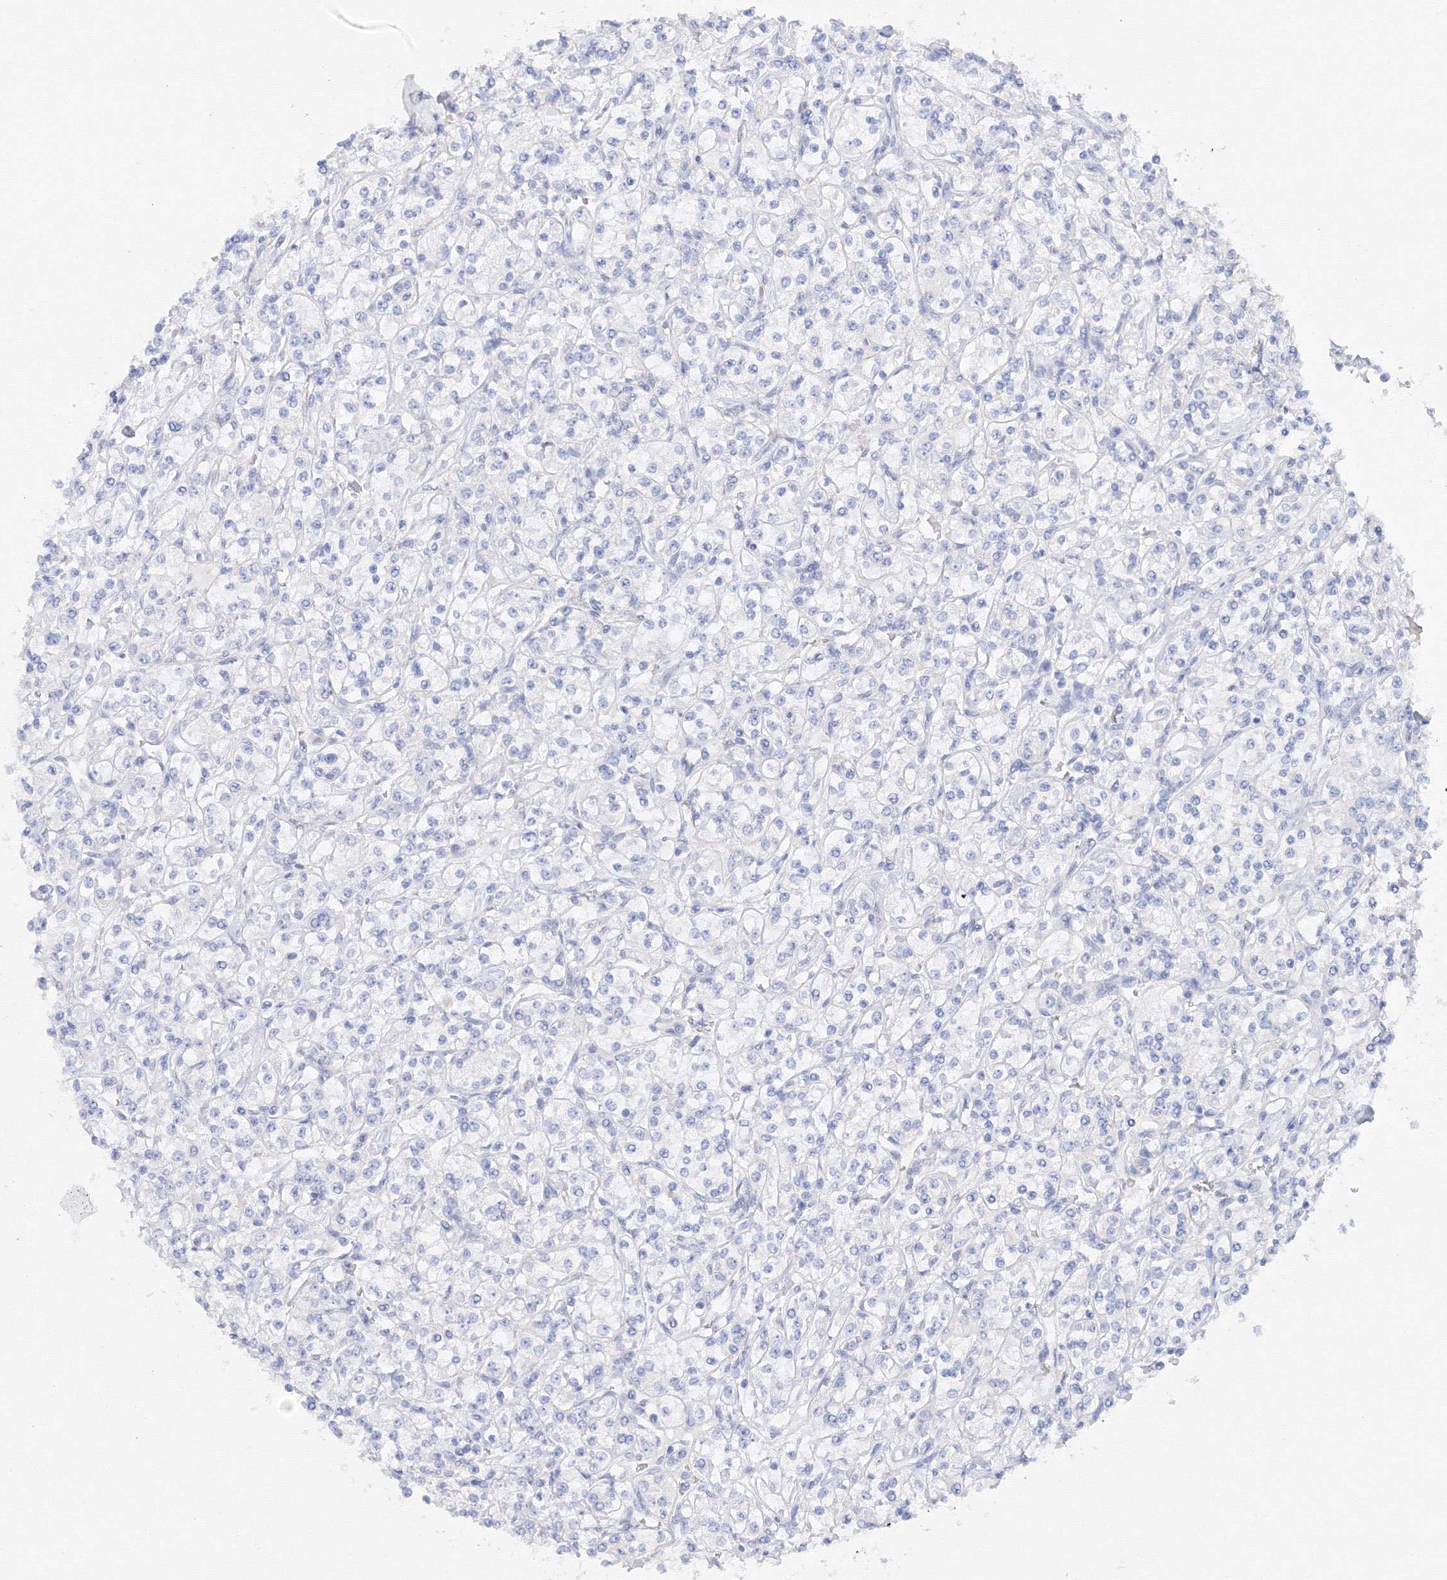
{"staining": {"intensity": "negative", "quantity": "none", "location": "none"}, "tissue": "renal cancer", "cell_type": "Tumor cells", "image_type": "cancer", "snomed": [{"axis": "morphology", "description": "Adenocarcinoma, NOS"}, {"axis": "topography", "description": "Kidney"}], "caption": "Image shows no protein expression in tumor cells of renal cancer tissue.", "gene": "TAMM41", "patient": {"sex": "male", "age": 77}}